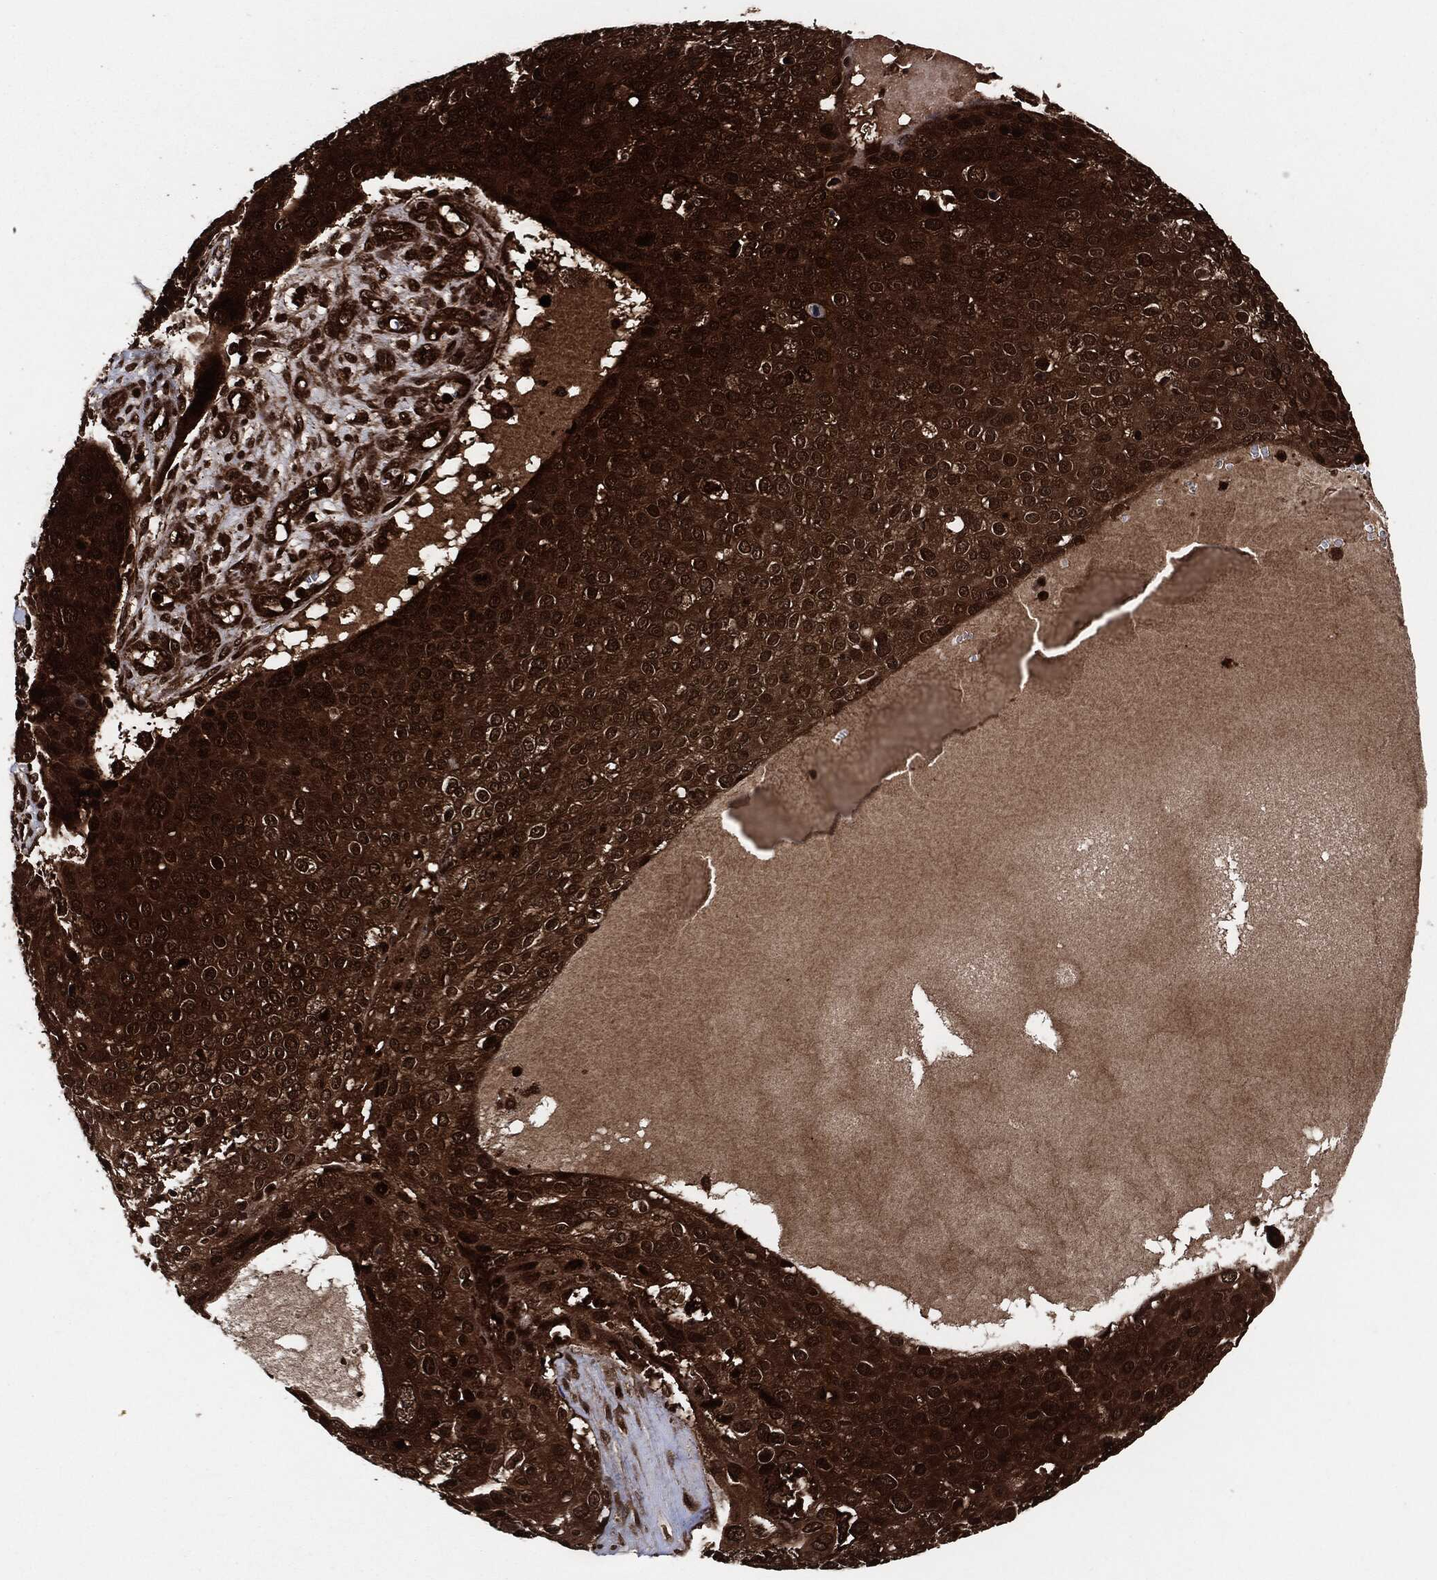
{"staining": {"intensity": "strong", "quantity": ">75%", "location": "cytoplasmic/membranous"}, "tissue": "skin cancer", "cell_type": "Tumor cells", "image_type": "cancer", "snomed": [{"axis": "morphology", "description": "Squamous cell carcinoma, NOS"}, {"axis": "topography", "description": "Skin"}], "caption": "High-magnification brightfield microscopy of skin cancer (squamous cell carcinoma) stained with DAB (3,3'-diaminobenzidine) (brown) and counterstained with hematoxylin (blue). tumor cells exhibit strong cytoplasmic/membranous staining is identified in about>75% of cells. Using DAB (brown) and hematoxylin (blue) stains, captured at high magnification using brightfield microscopy.", "gene": "YWHAB", "patient": {"sex": "male", "age": 71}}